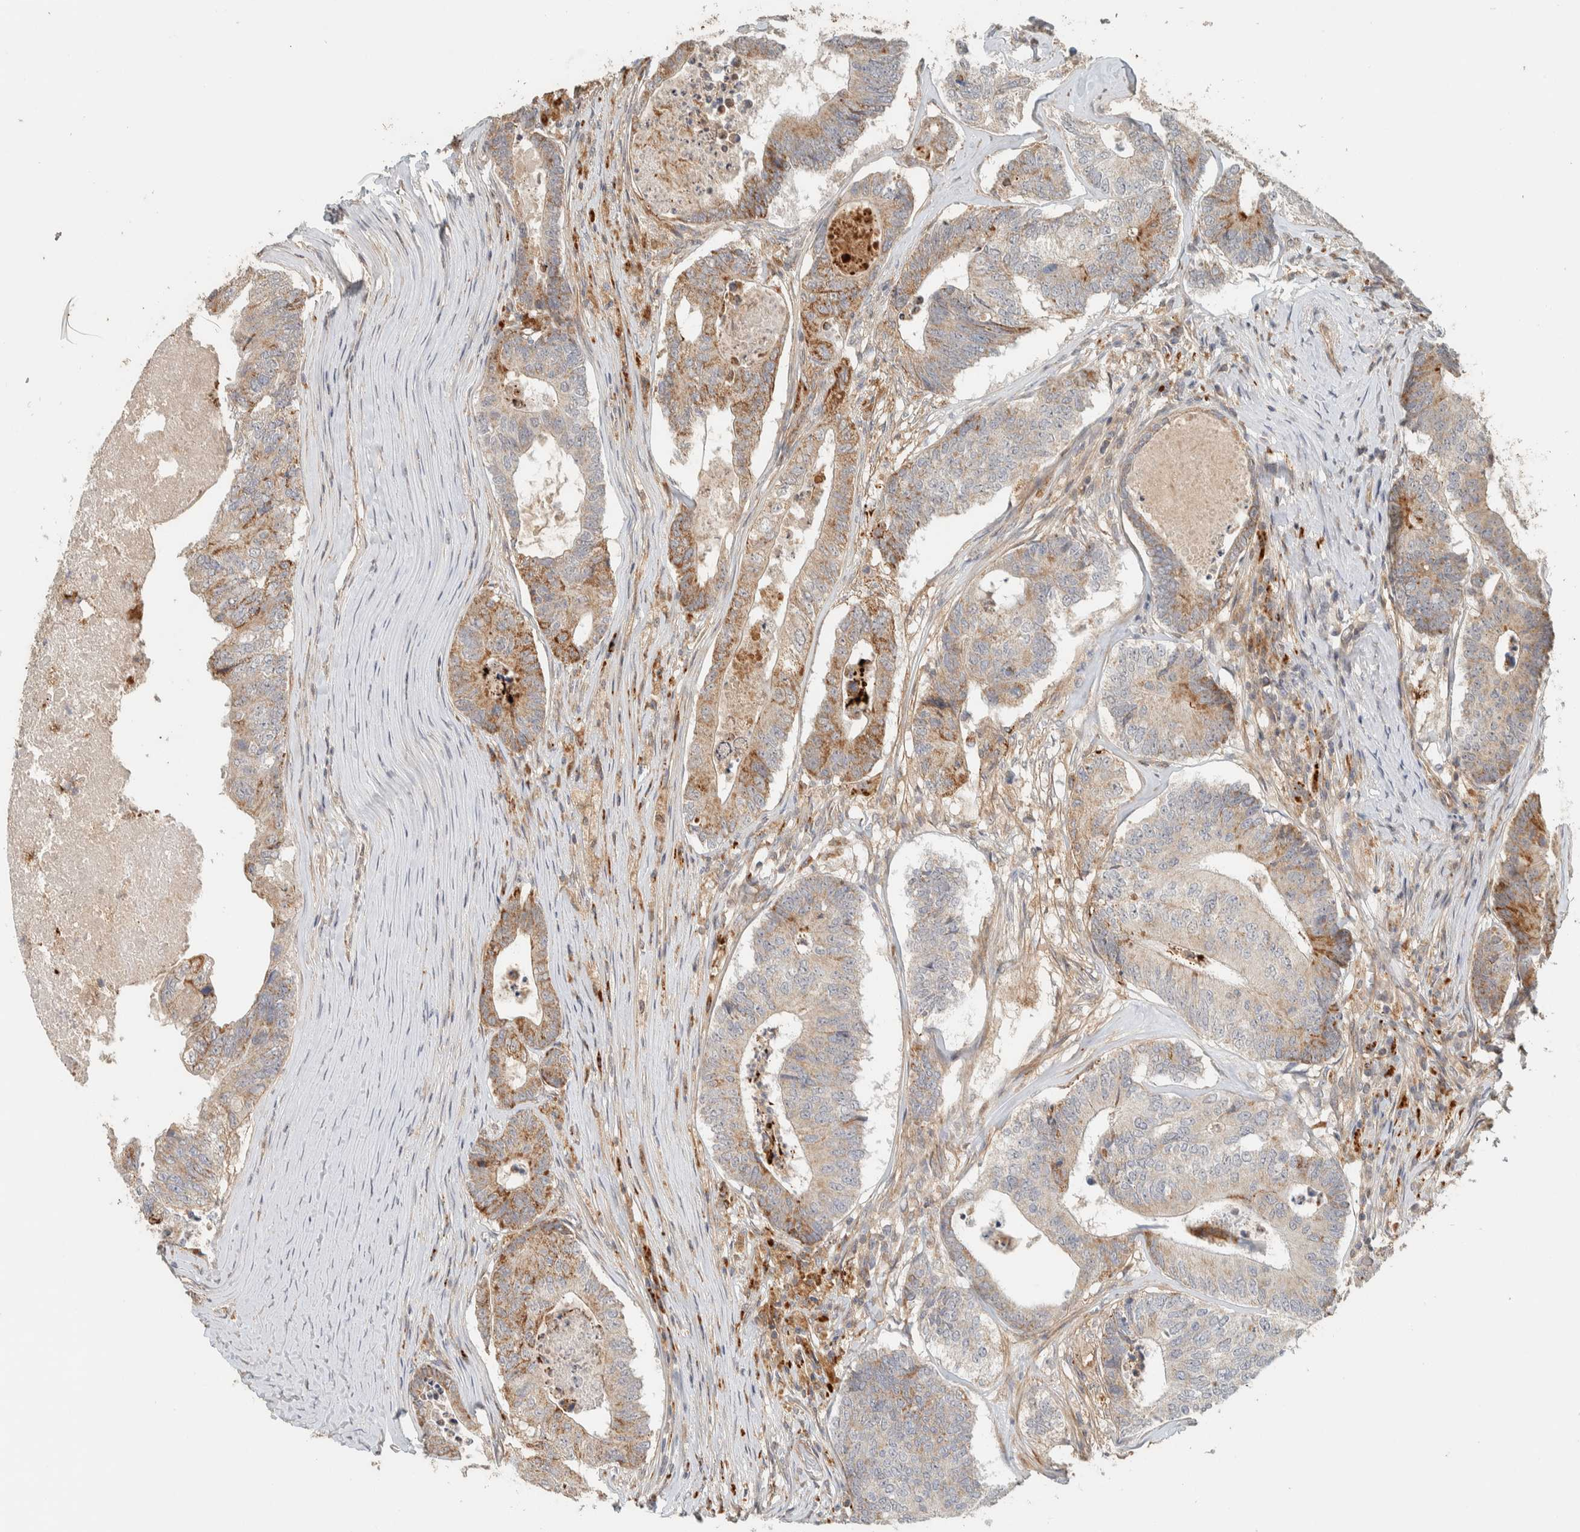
{"staining": {"intensity": "moderate", "quantity": "25%-75%", "location": "cytoplasmic/membranous"}, "tissue": "colorectal cancer", "cell_type": "Tumor cells", "image_type": "cancer", "snomed": [{"axis": "morphology", "description": "Adenocarcinoma, NOS"}, {"axis": "topography", "description": "Colon"}], "caption": "A brown stain shows moderate cytoplasmic/membranous positivity of a protein in human colorectal cancer (adenocarcinoma) tumor cells.", "gene": "PDE7B", "patient": {"sex": "female", "age": 67}}